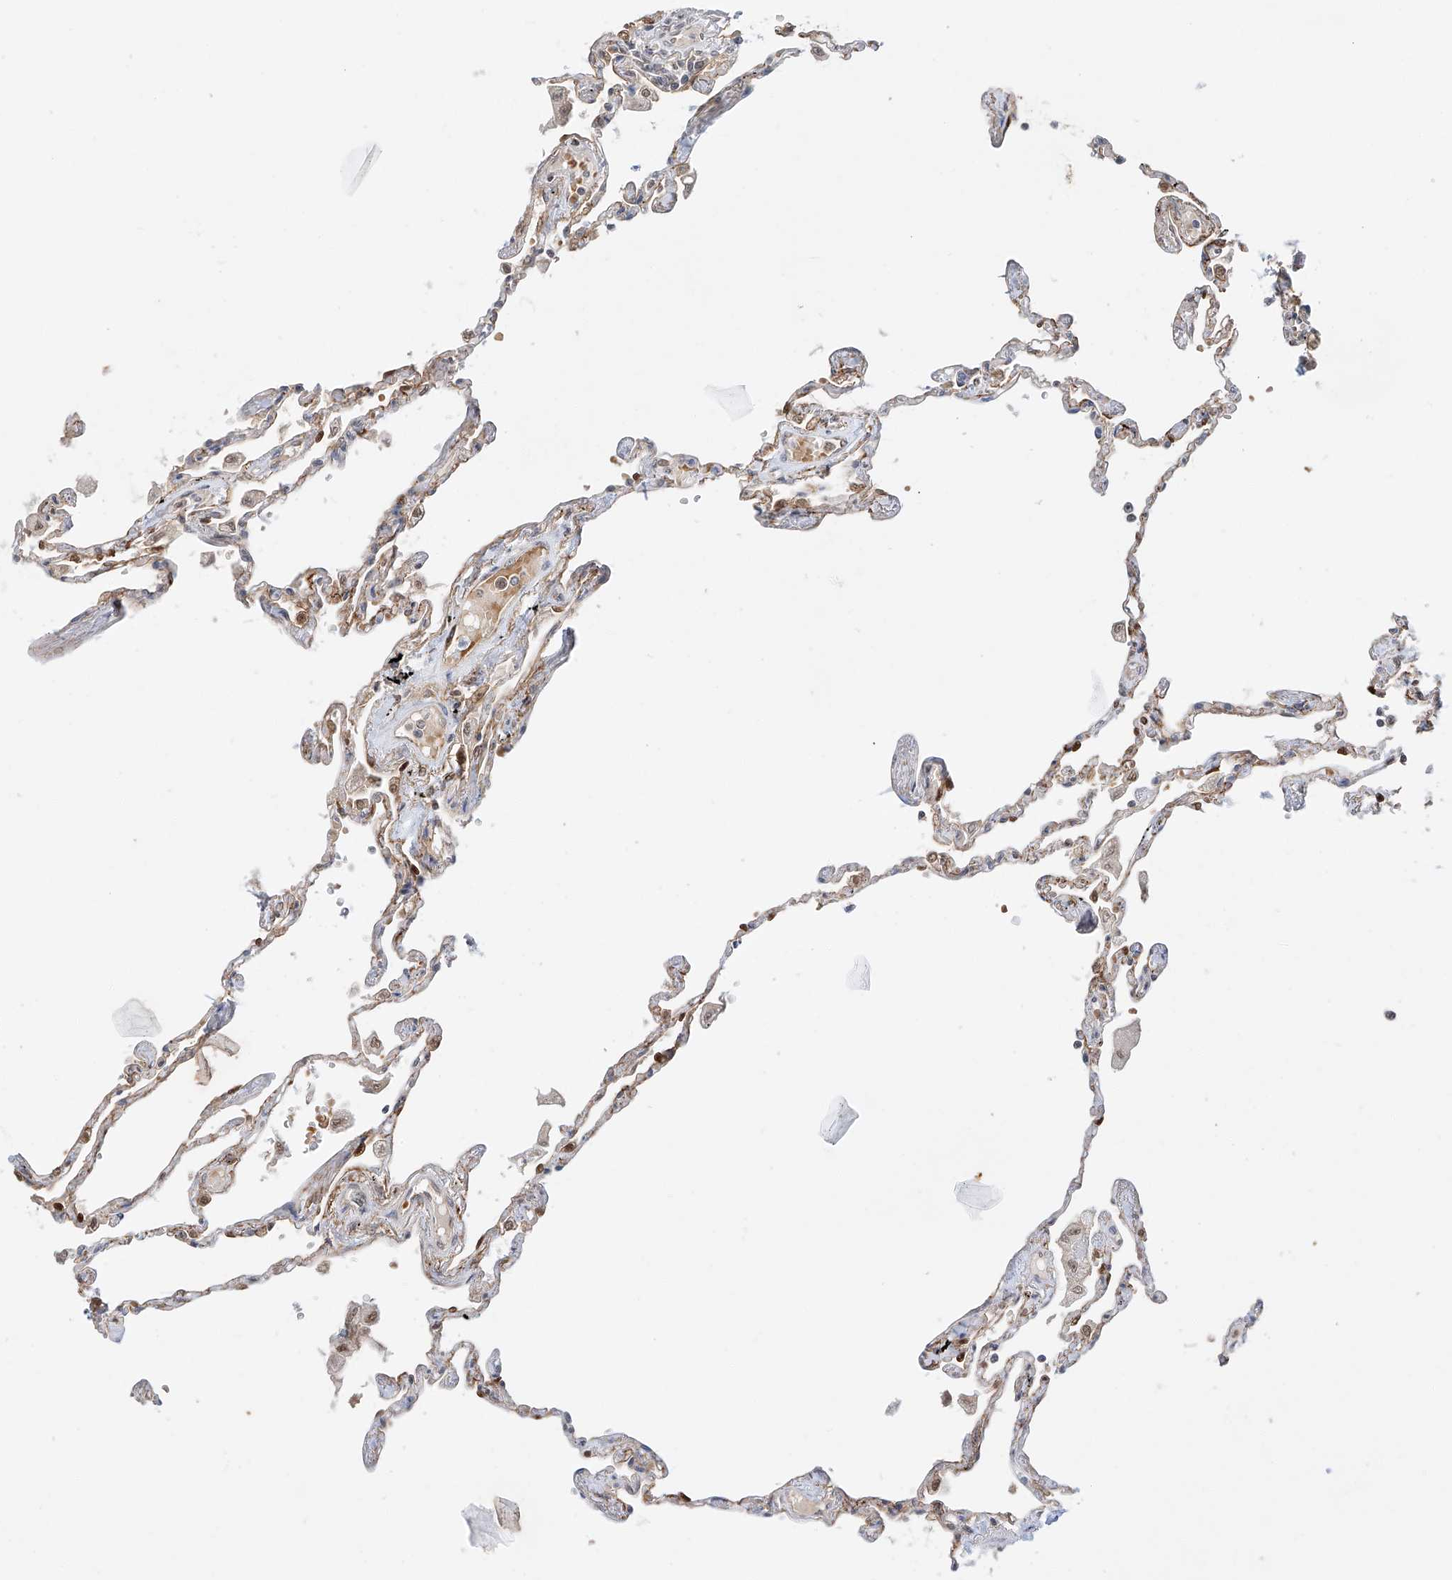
{"staining": {"intensity": "strong", "quantity": "25%-75%", "location": "nuclear"}, "tissue": "lung", "cell_type": "Alveolar cells", "image_type": "normal", "snomed": [{"axis": "morphology", "description": "Normal tissue, NOS"}, {"axis": "topography", "description": "Lung"}], "caption": "DAB (3,3'-diaminobenzidine) immunohistochemical staining of unremarkable lung exhibits strong nuclear protein positivity in about 25%-75% of alveolar cells.", "gene": "POGK", "patient": {"sex": "female", "age": 67}}